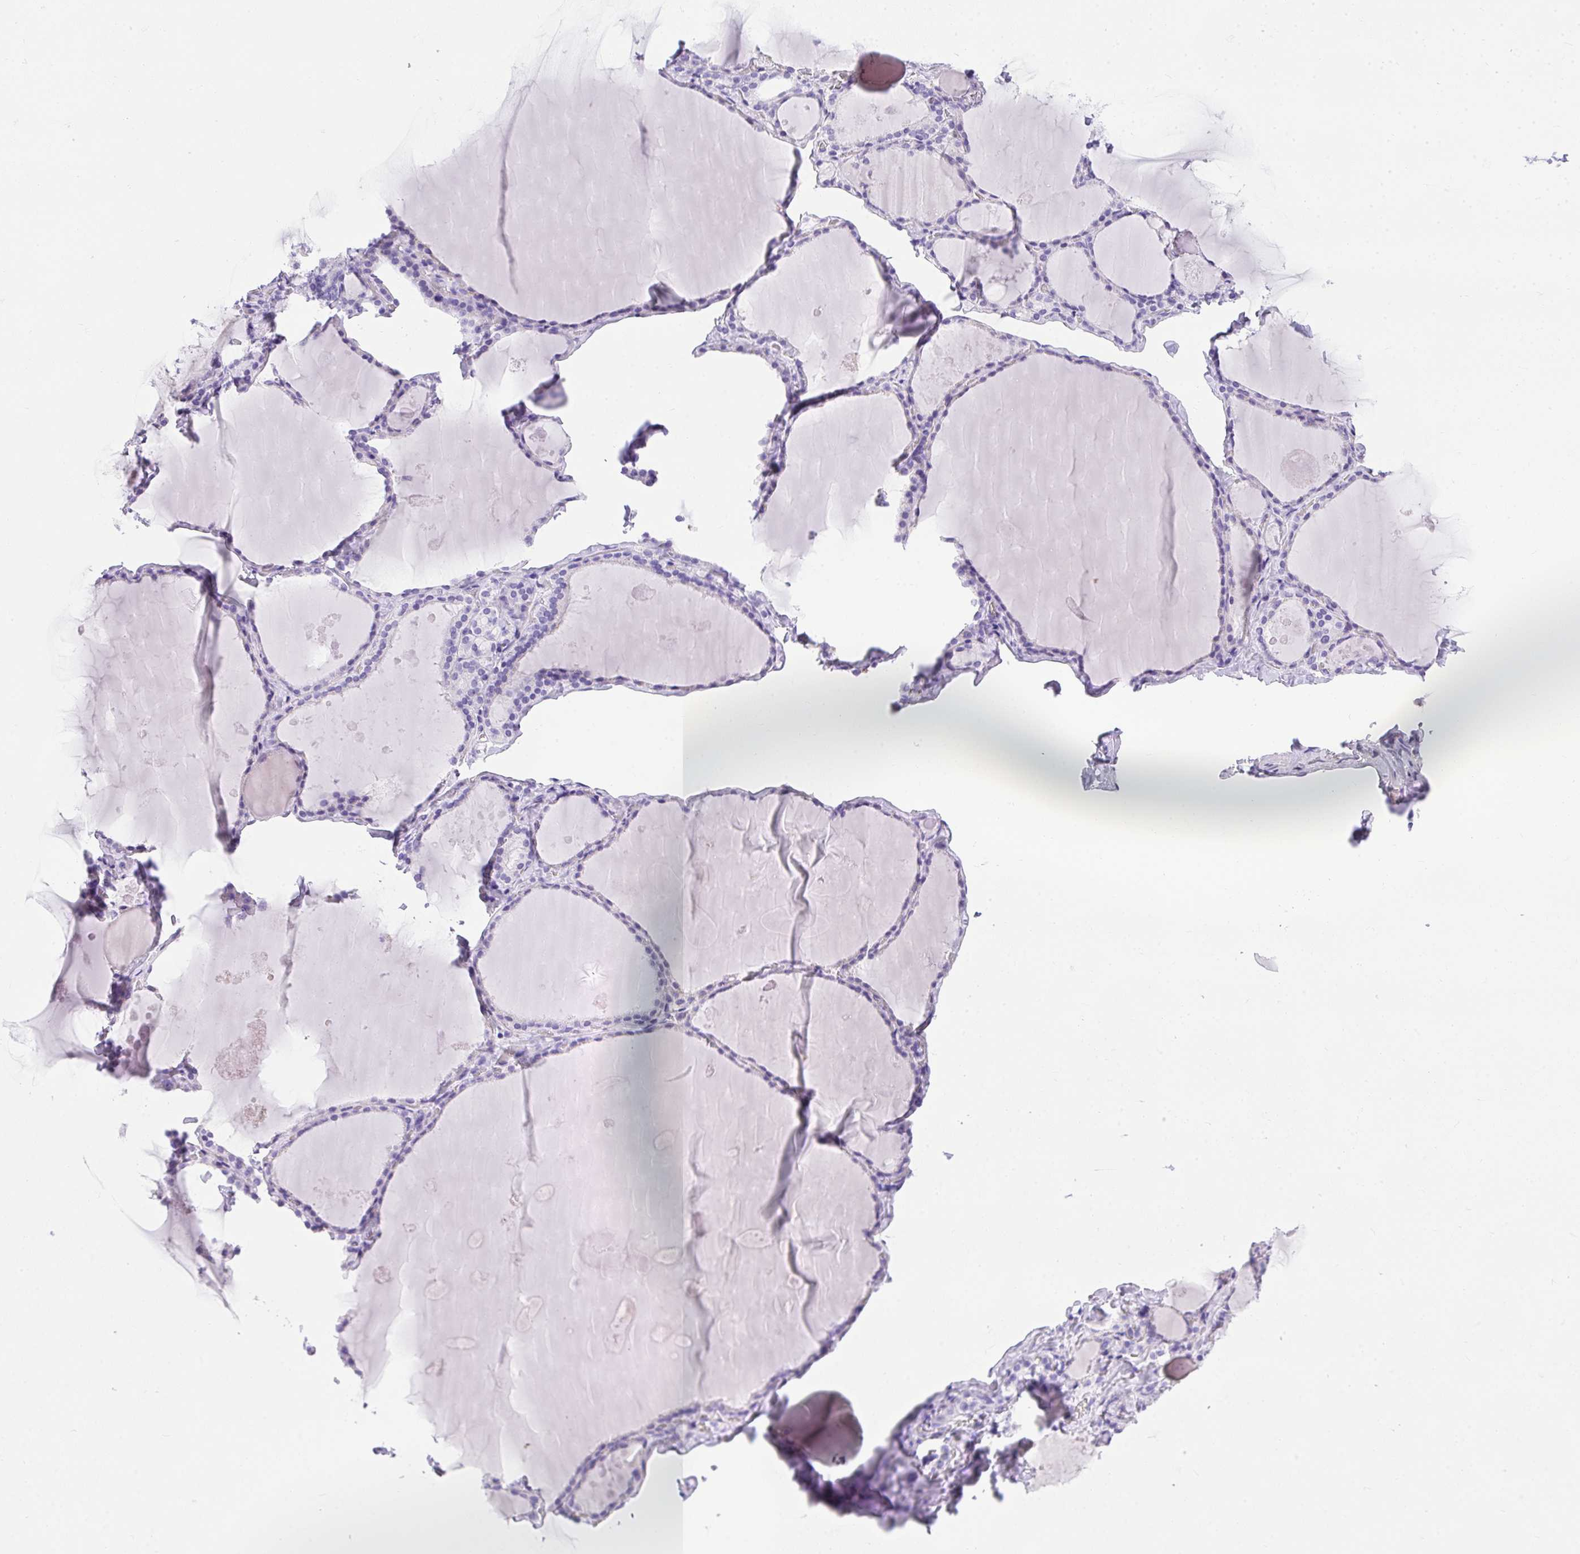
{"staining": {"intensity": "negative", "quantity": "none", "location": "none"}, "tissue": "thyroid gland", "cell_type": "Glandular cells", "image_type": "normal", "snomed": [{"axis": "morphology", "description": "Normal tissue, NOS"}, {"axis": "topography", "description": "Thyroid gland"}], "caption": "This is an immunohistochemistry (IHC) photomicrograph of unremarkable thyroid gland. There is no staining in glandular cells.", "gene": "AVIL", "patient": {"sex": "male", "age": 56}}